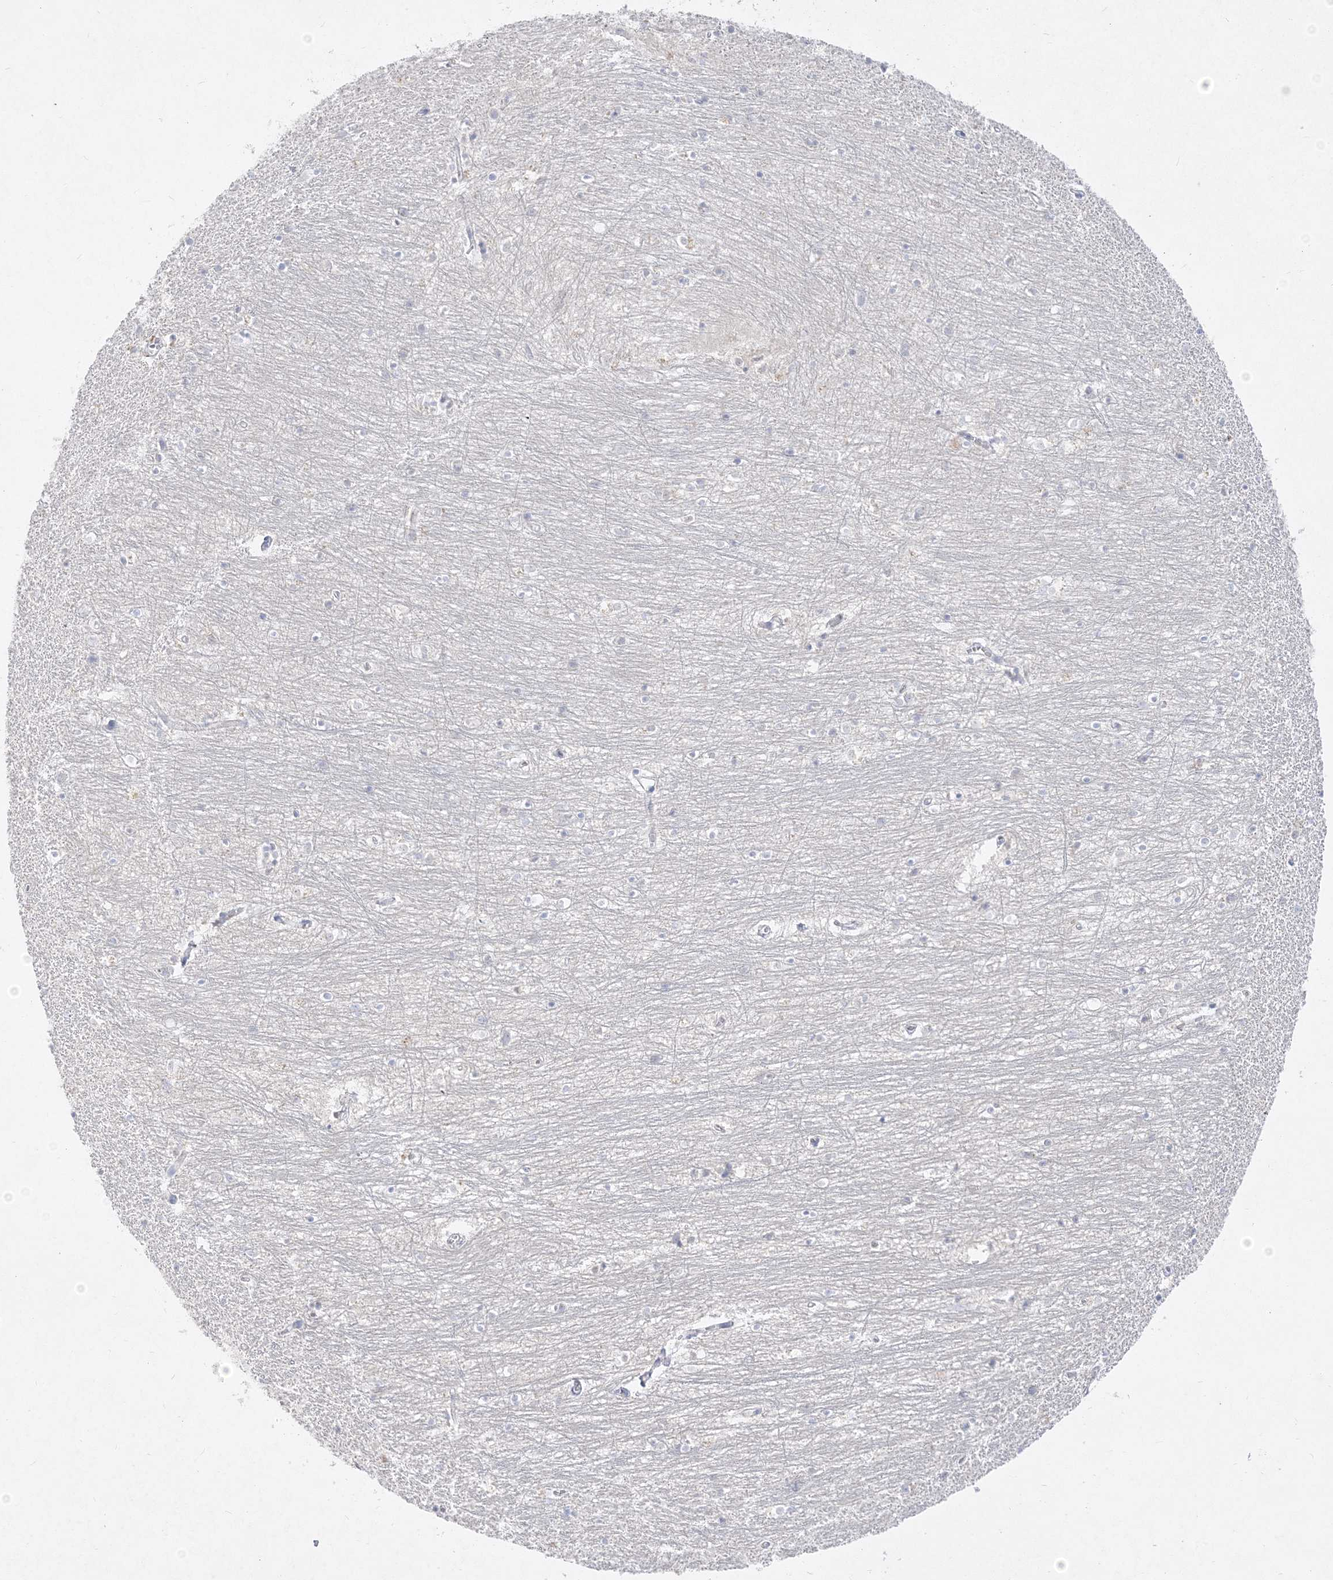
{"staining": {"intensity": "negative", "quantity": "none", "location": "none"}, "tissue": "hippocampus", "cell_type": "Glial cells", "image_type": "normal", "snomed": [{"axis": "morphology", "description": "Normal tissue, NOS"}, {"axis": "topography", "description": "Hippocampus"}], "caption": "Immunohistochemical staining of normal human hippocampus demonstrates no significant expression in glial cells.", "gene": "GPAT2", "patient": {"sex": "female", "age": 64}}